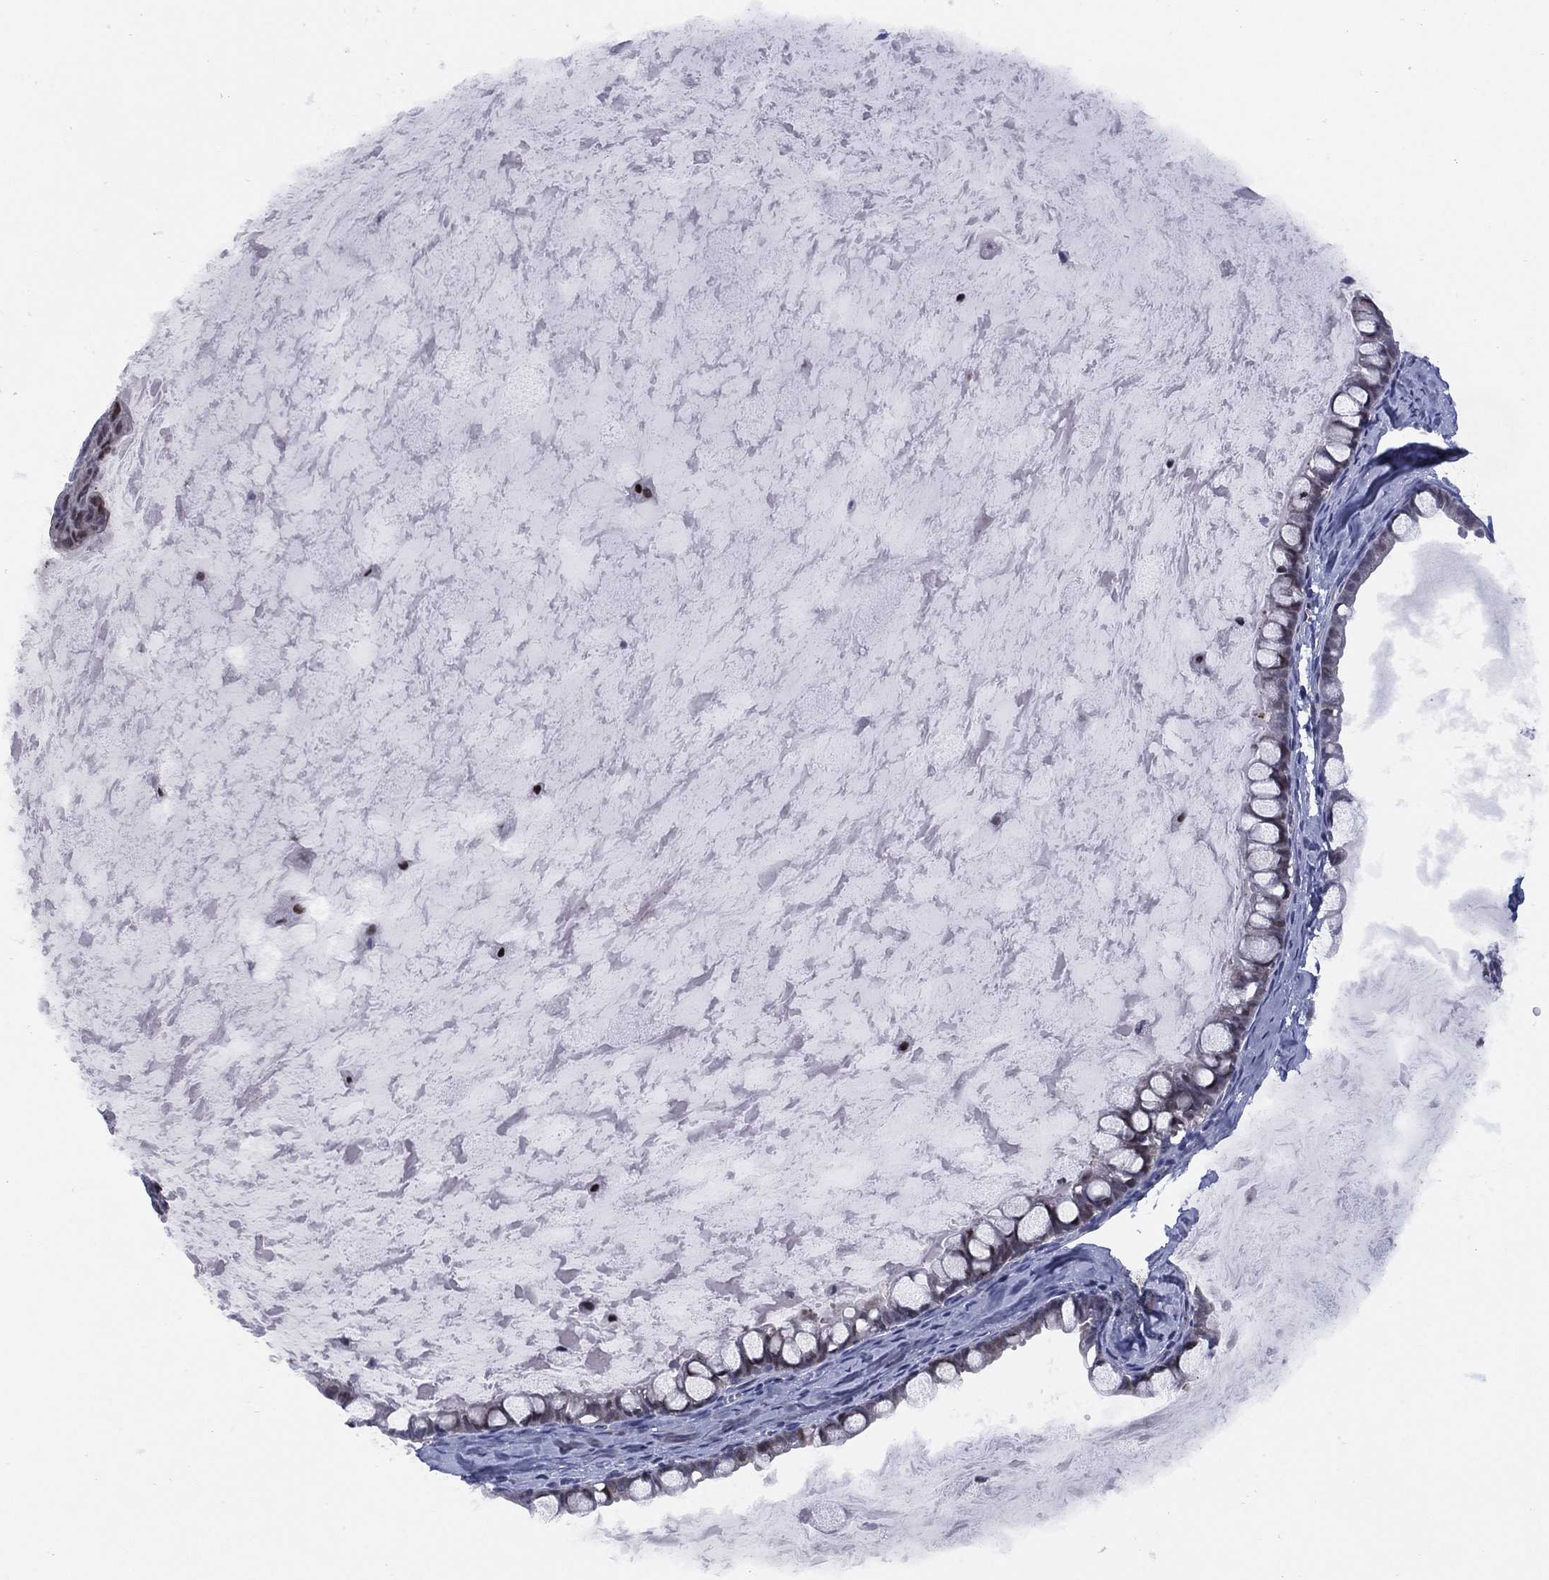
{"staining": {"intensity": "negative", "quantity": "none", "location": "none"}, "tissue": "ovarian cancer", "cell_type": "Tumor cells", "image_type": "cancer", "snomed": [{"axis": "morphology", "description": "Cystadenocarcinoma, mucinous, NOS"}, {"axis": "topography", "description": "Ovary"}], "caption": "Micrograph shows no significant protein expression in tumor cells of ovarian cancer (mucinous cystadenocarcinoma).", "gene": "SLC4A4", "patient": {"sex": "female", "age": 63}}